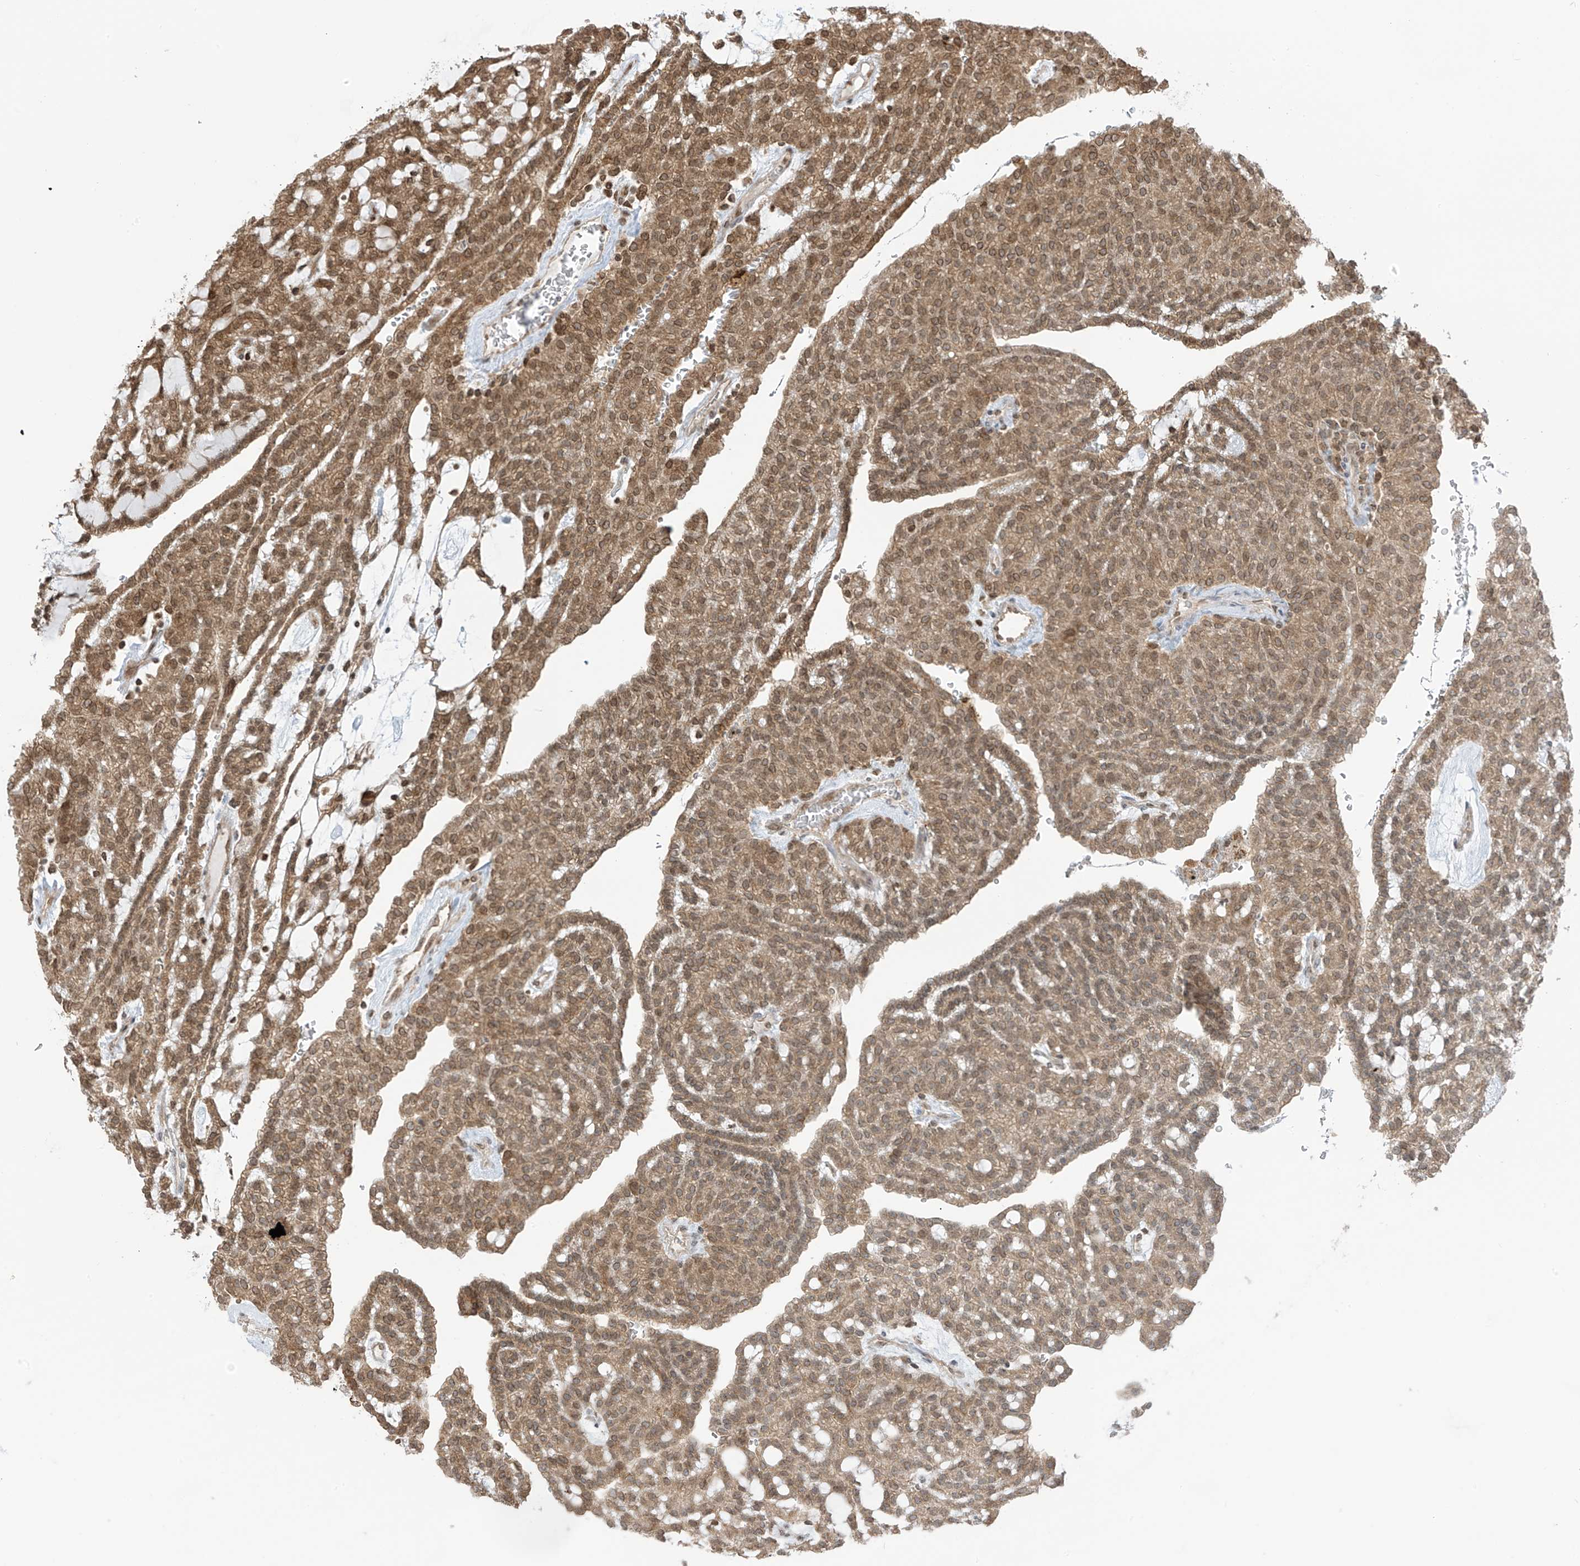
{"staining": {"intensity": "moderate", "quantity": ">75%", "location": "cytoplasmic/membranous,nuclear"}, "tissue": "renal cancer", "cell_type": "Tumor cells", "image_type": "cancer", "snomed": [{"axis": "morphology", "description": "Adenocarcinoma, NOS"}, {"axis": "topography", "description": "Kidney"}], "caption": "The image shows a brown stain indicating the presence of a protein in the cytoplasmic/membranous and nuclear of tumor cells in renal cancer (adenocarcinoma).", "gene": "KPNB1", "patient": {"sex": "male", "age": 63}}